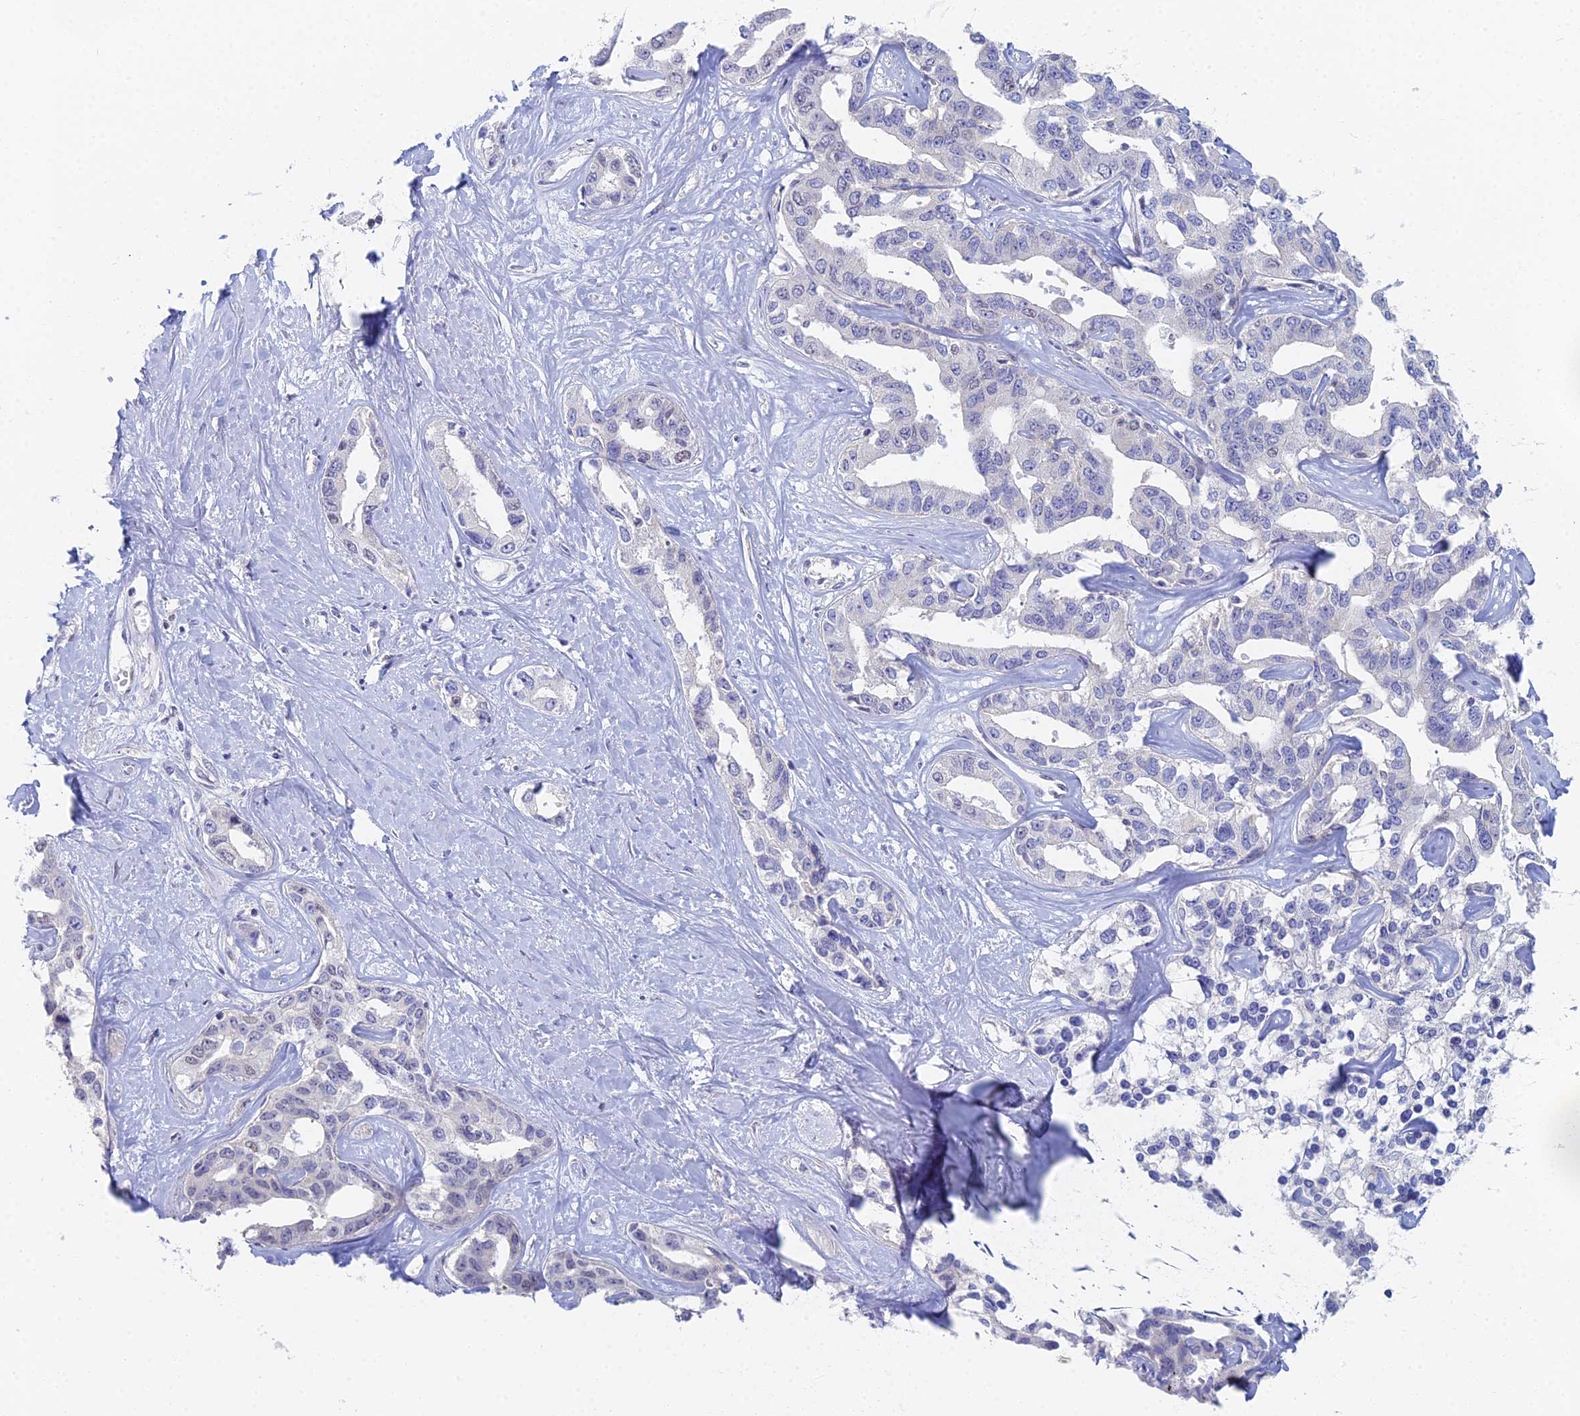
{"staining": {"intensity": "negative", "quantity": "none", "location": "none"}, "tissue": "liver cancer", "cell_type": "Tumor cells", "image_type": "cancer", "snomed": [{"axis": "morphology", "description": "Cholangiocarcinoma"}, {"axis": "topography", "description": "Liver"}], "caption": "This is an immunohistochemistry (IHC) histopathology image of human liver cancer. There is no staining in tumor cells.", "gene": "MCM2", "patient": {"sex": "male", "age": 59}}